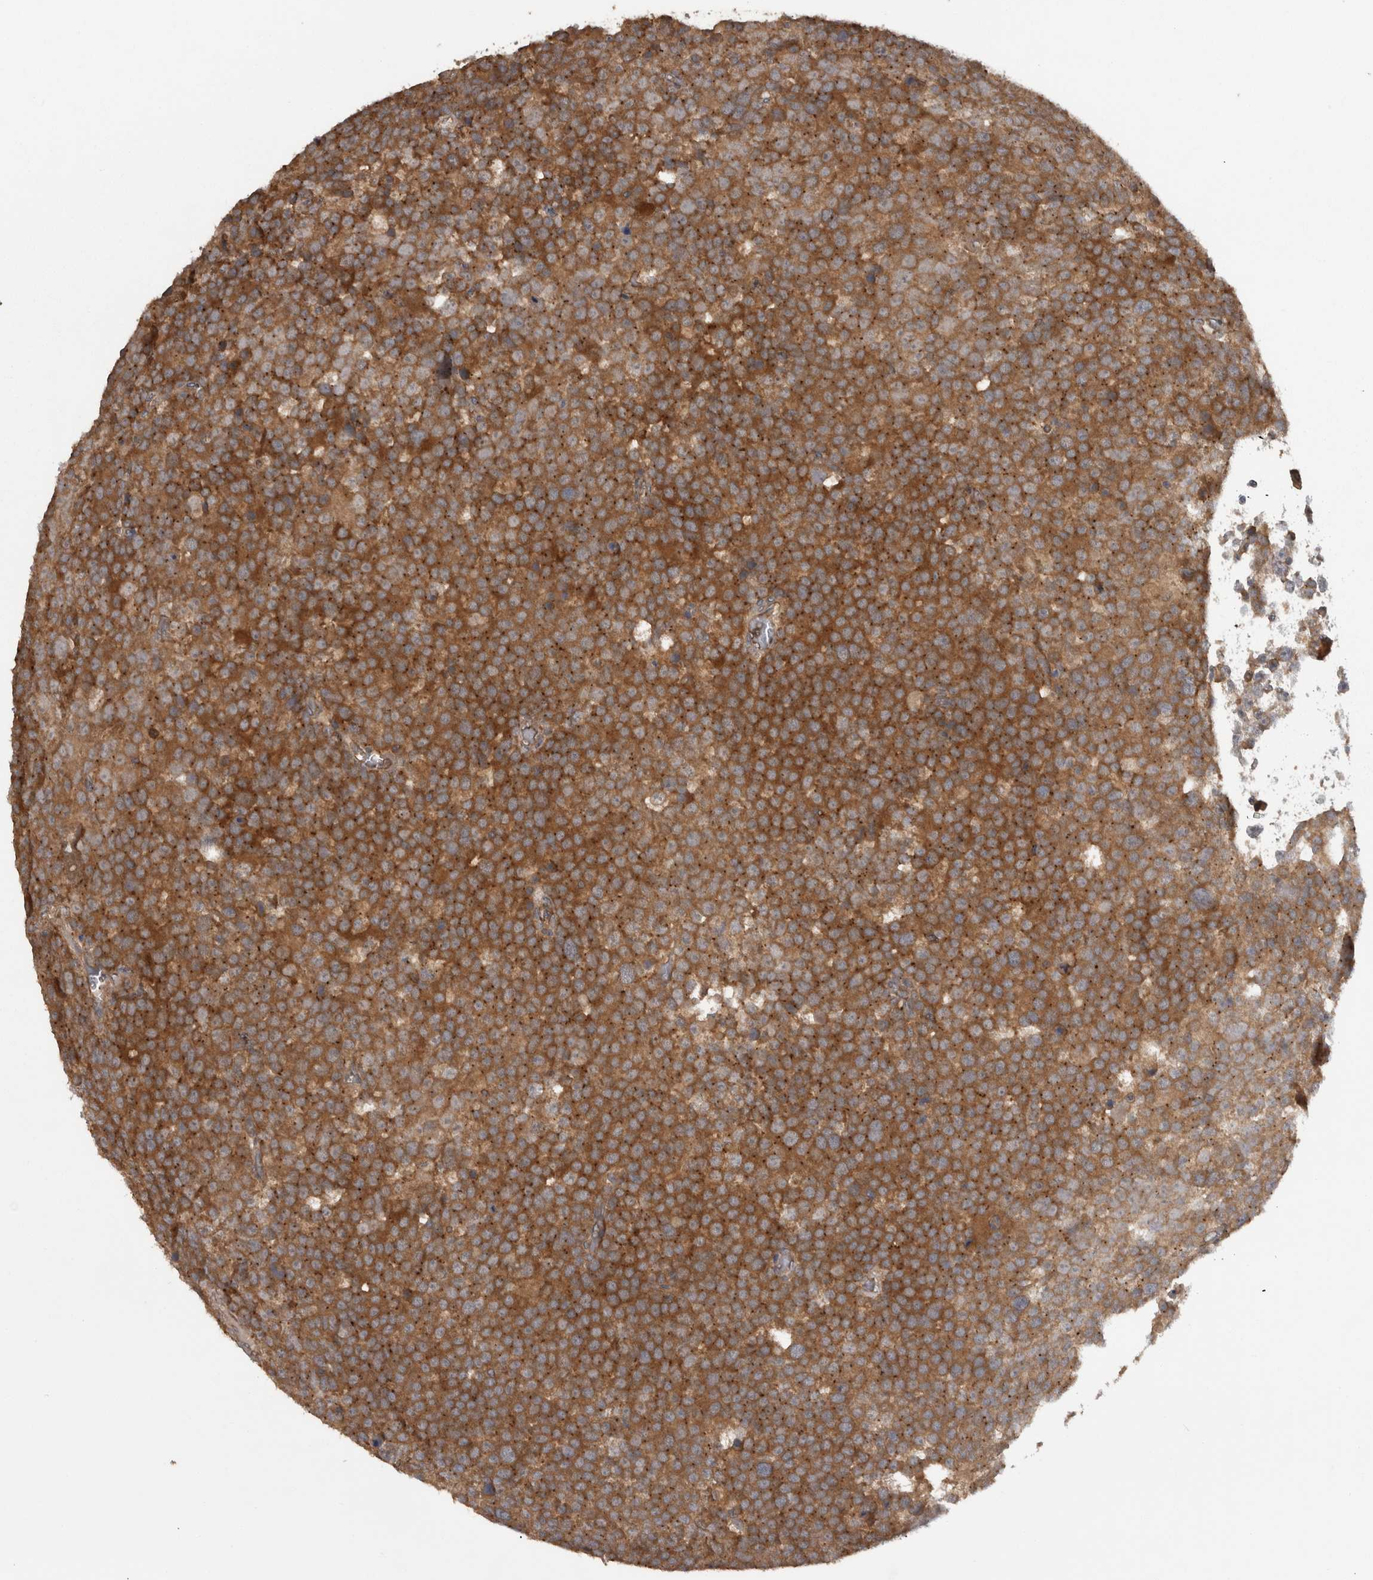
{"staining": {"intensity": "strong", "quantity": ">75%", "location": "cytoplasmic/membranous"}, "tissue": "testis cancer", "cell_type": "Tumor cells", "image_type": "cancer", "snomed": [{"axis": "morphology", "description": "Seminoma, NOS"}, {"axis": "topography", "description": "Testis"}], "caption": "This image displays immunohistochemistry staining of testis seminoma, with high strong cytoplasmic/membranous staining in approximately >75% of tumor cells.", "gene": "MICU3", "patient": {"sex": "male", "age": 71}}